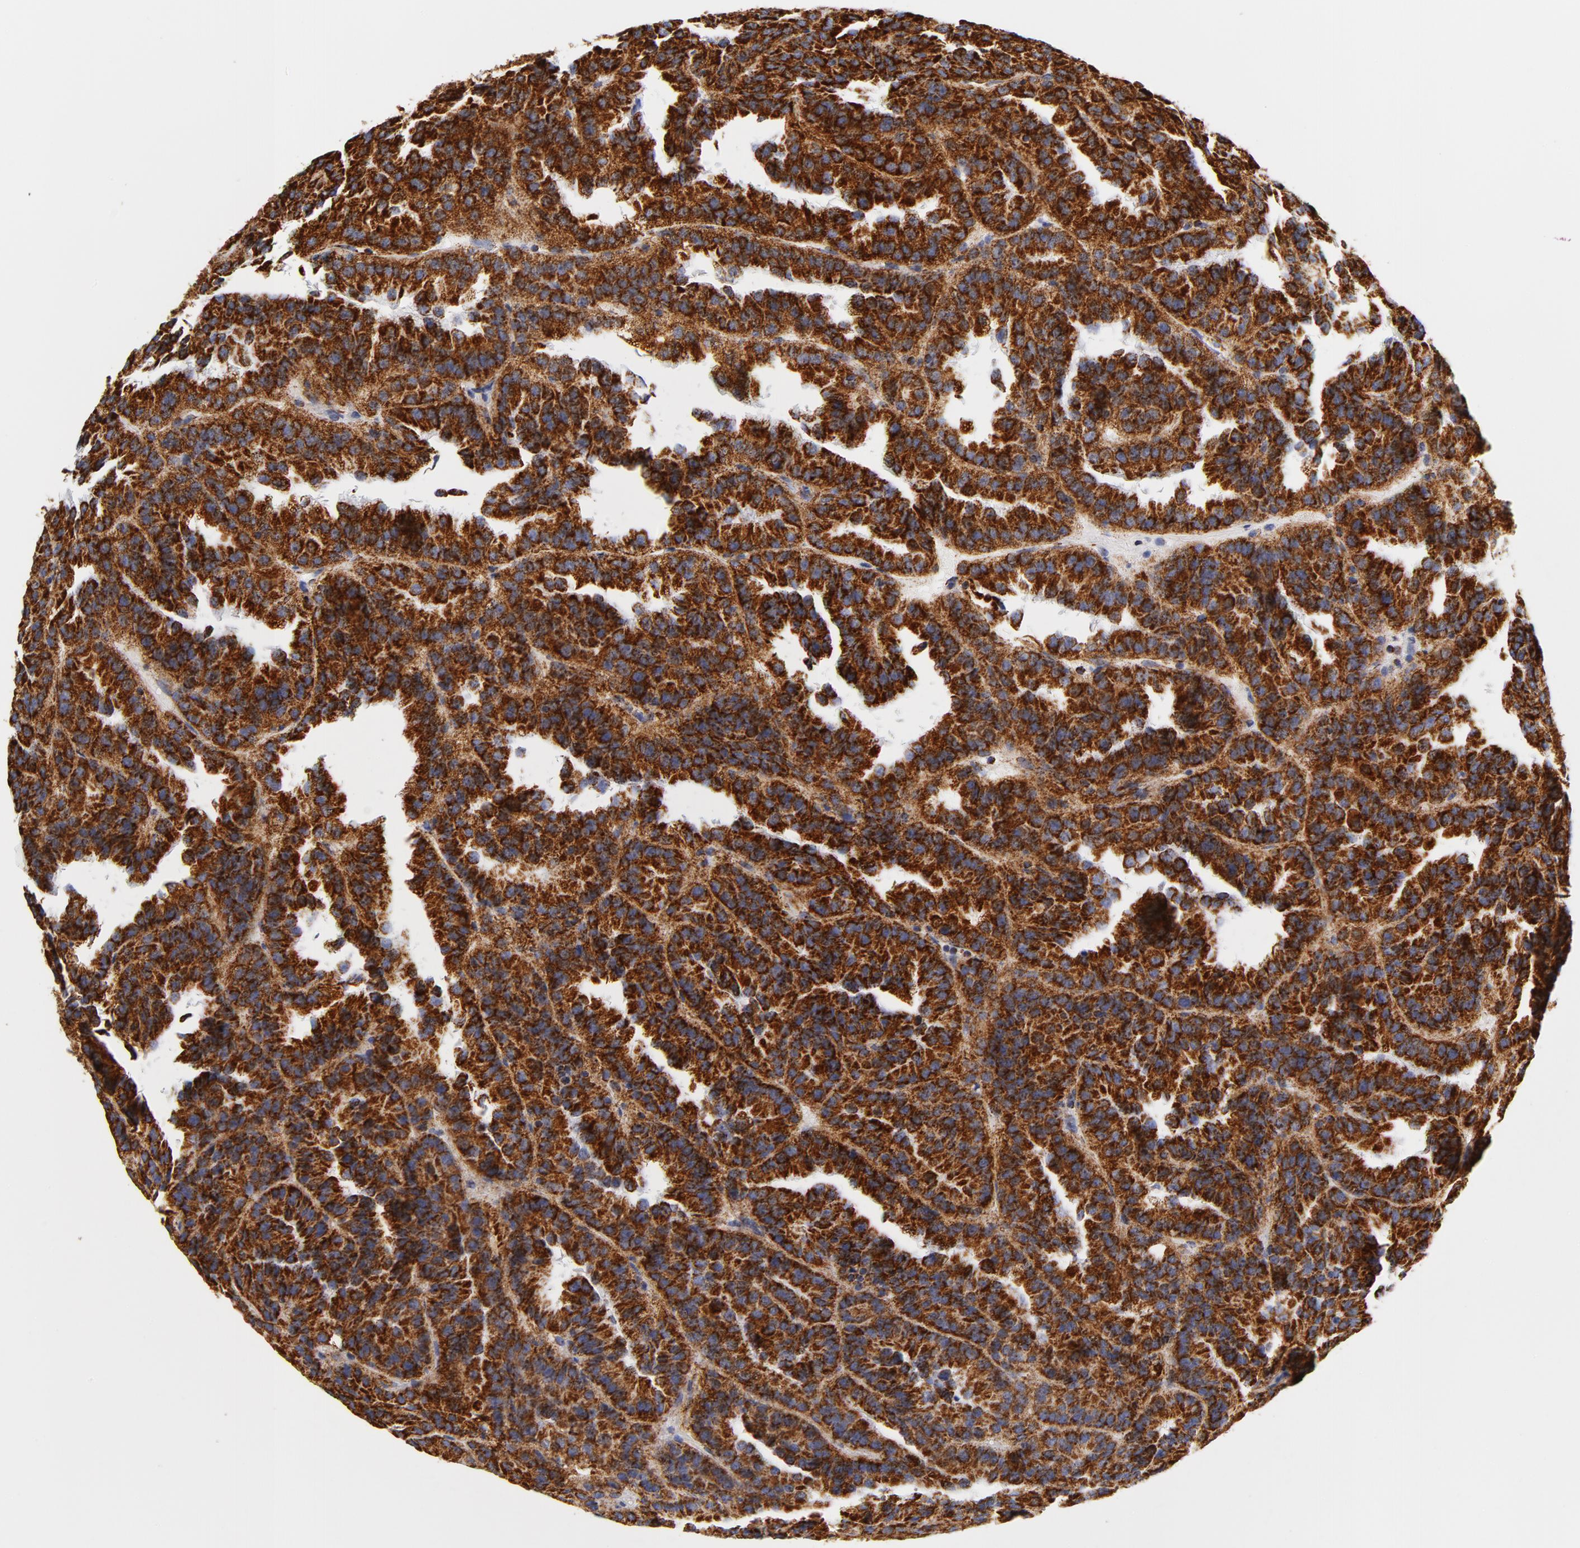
{"staining": {"intensity": "strong", "quantity": ">75%", "location": "cytoplasmic/membranous"}, "tissue": "renal cancer", "cell_type": "Tumor cells", "image_type": "cancer", "snomed": [{"axis": "morphology", "description": "Adenocarcinoma, NOS"}, {"axis": "topography", "description": "Kidney"}], "caption": "Brown immunohistochemical staining in renal cancer reveals strong cytoplasmic/membranous expression in about >75% of tumor cells.", "gene": "ECHS1", "patient": {"sex": "male", "age": 46}}